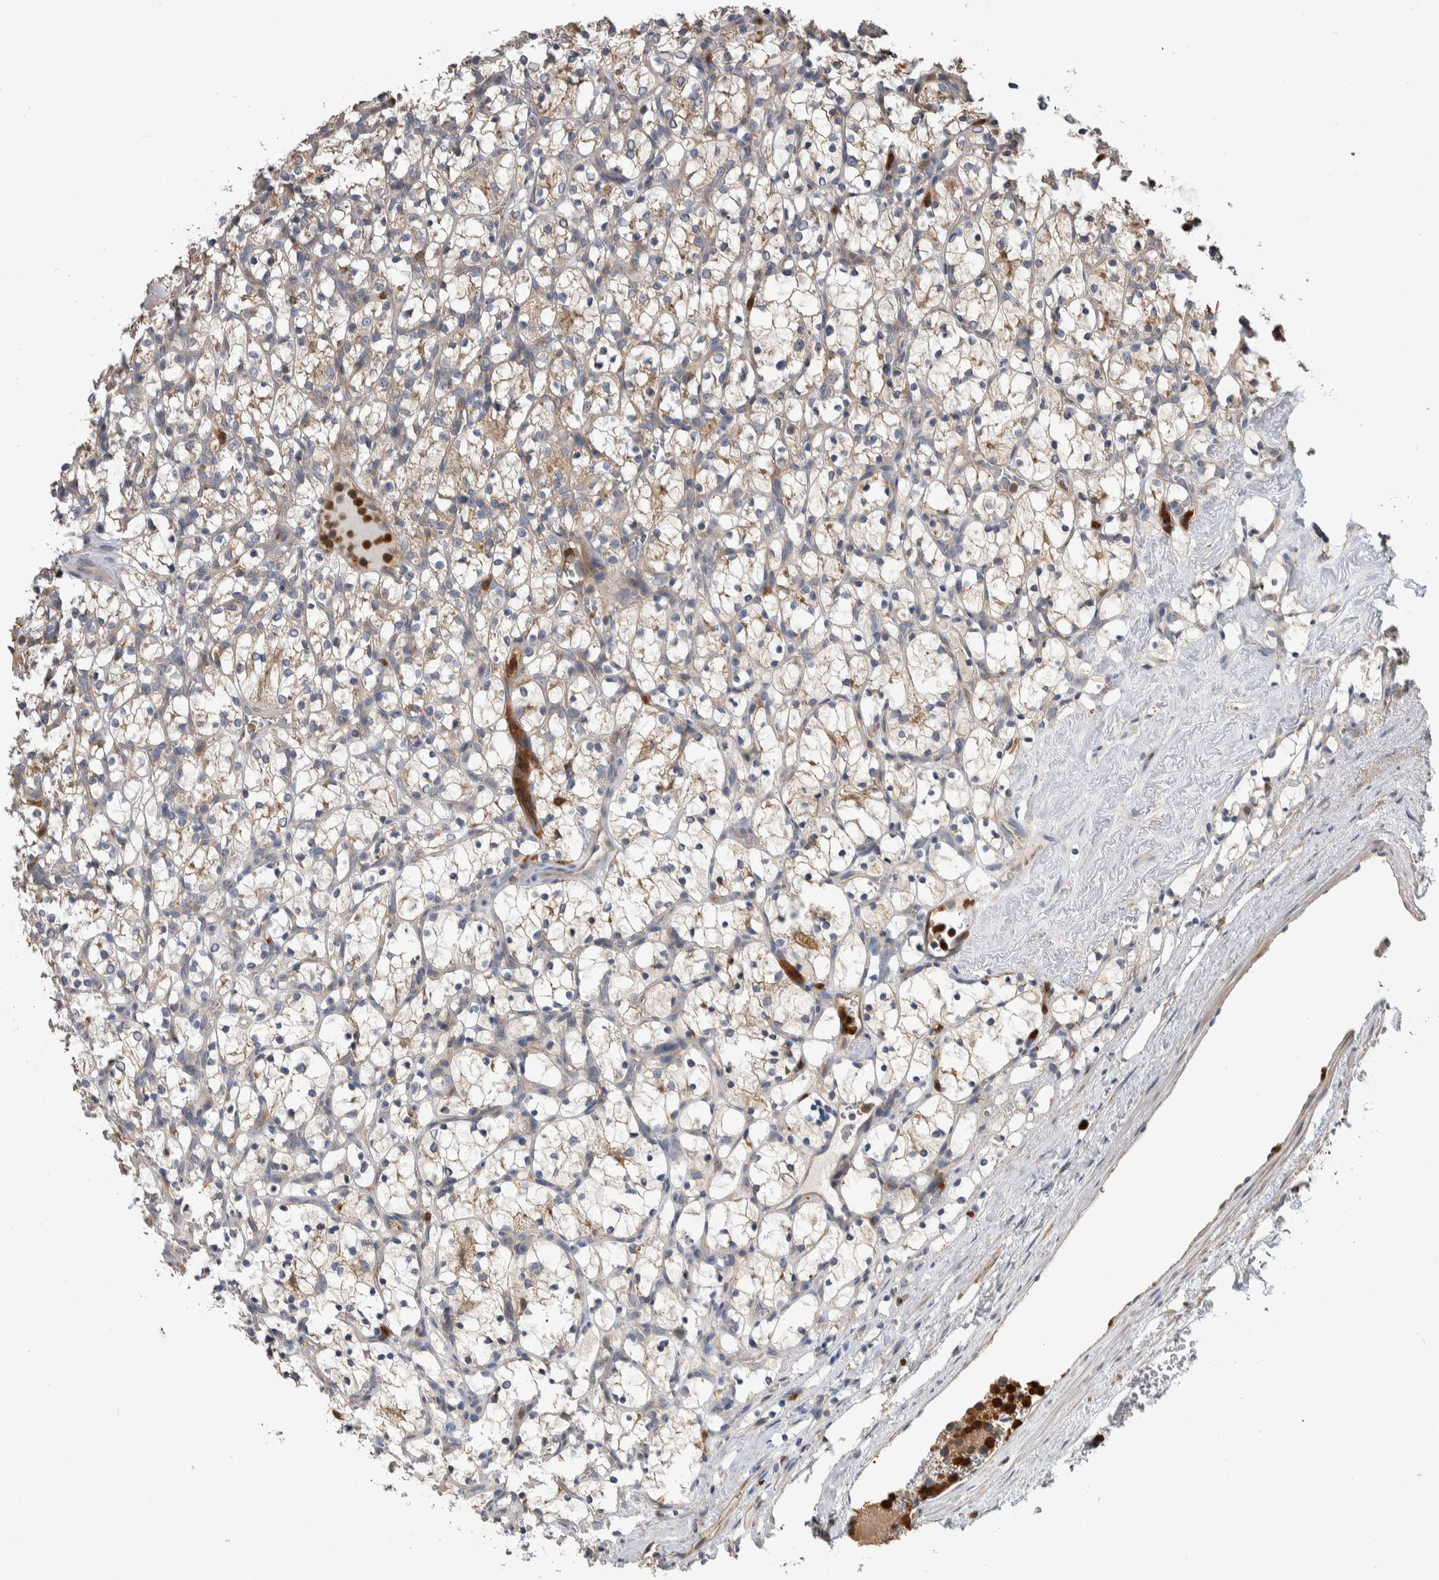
{"staining": {"intensity": "weak", "quantity": "<25%", "location": "cytoplasmic/membranous"}, "tissue": "renal cancer", "cell_type": "Tumor cells", "image_type": "cancer", "snomed": [{"axis": "morphology", "description": "Adenocarcinoma, NOS"}, {"axis": "topography", "description": "Kidney"}], "caption": "Tumor cells show no significant expression in adenocarcinoma (renal). Brightfield microscopy of immunohistochemistry (IHC) stained with DAB (brown) and hematoxylin (blue), captured at high magnification.", "gene": "SDCBP", "patient": {"sex": "female", "age": 69}}